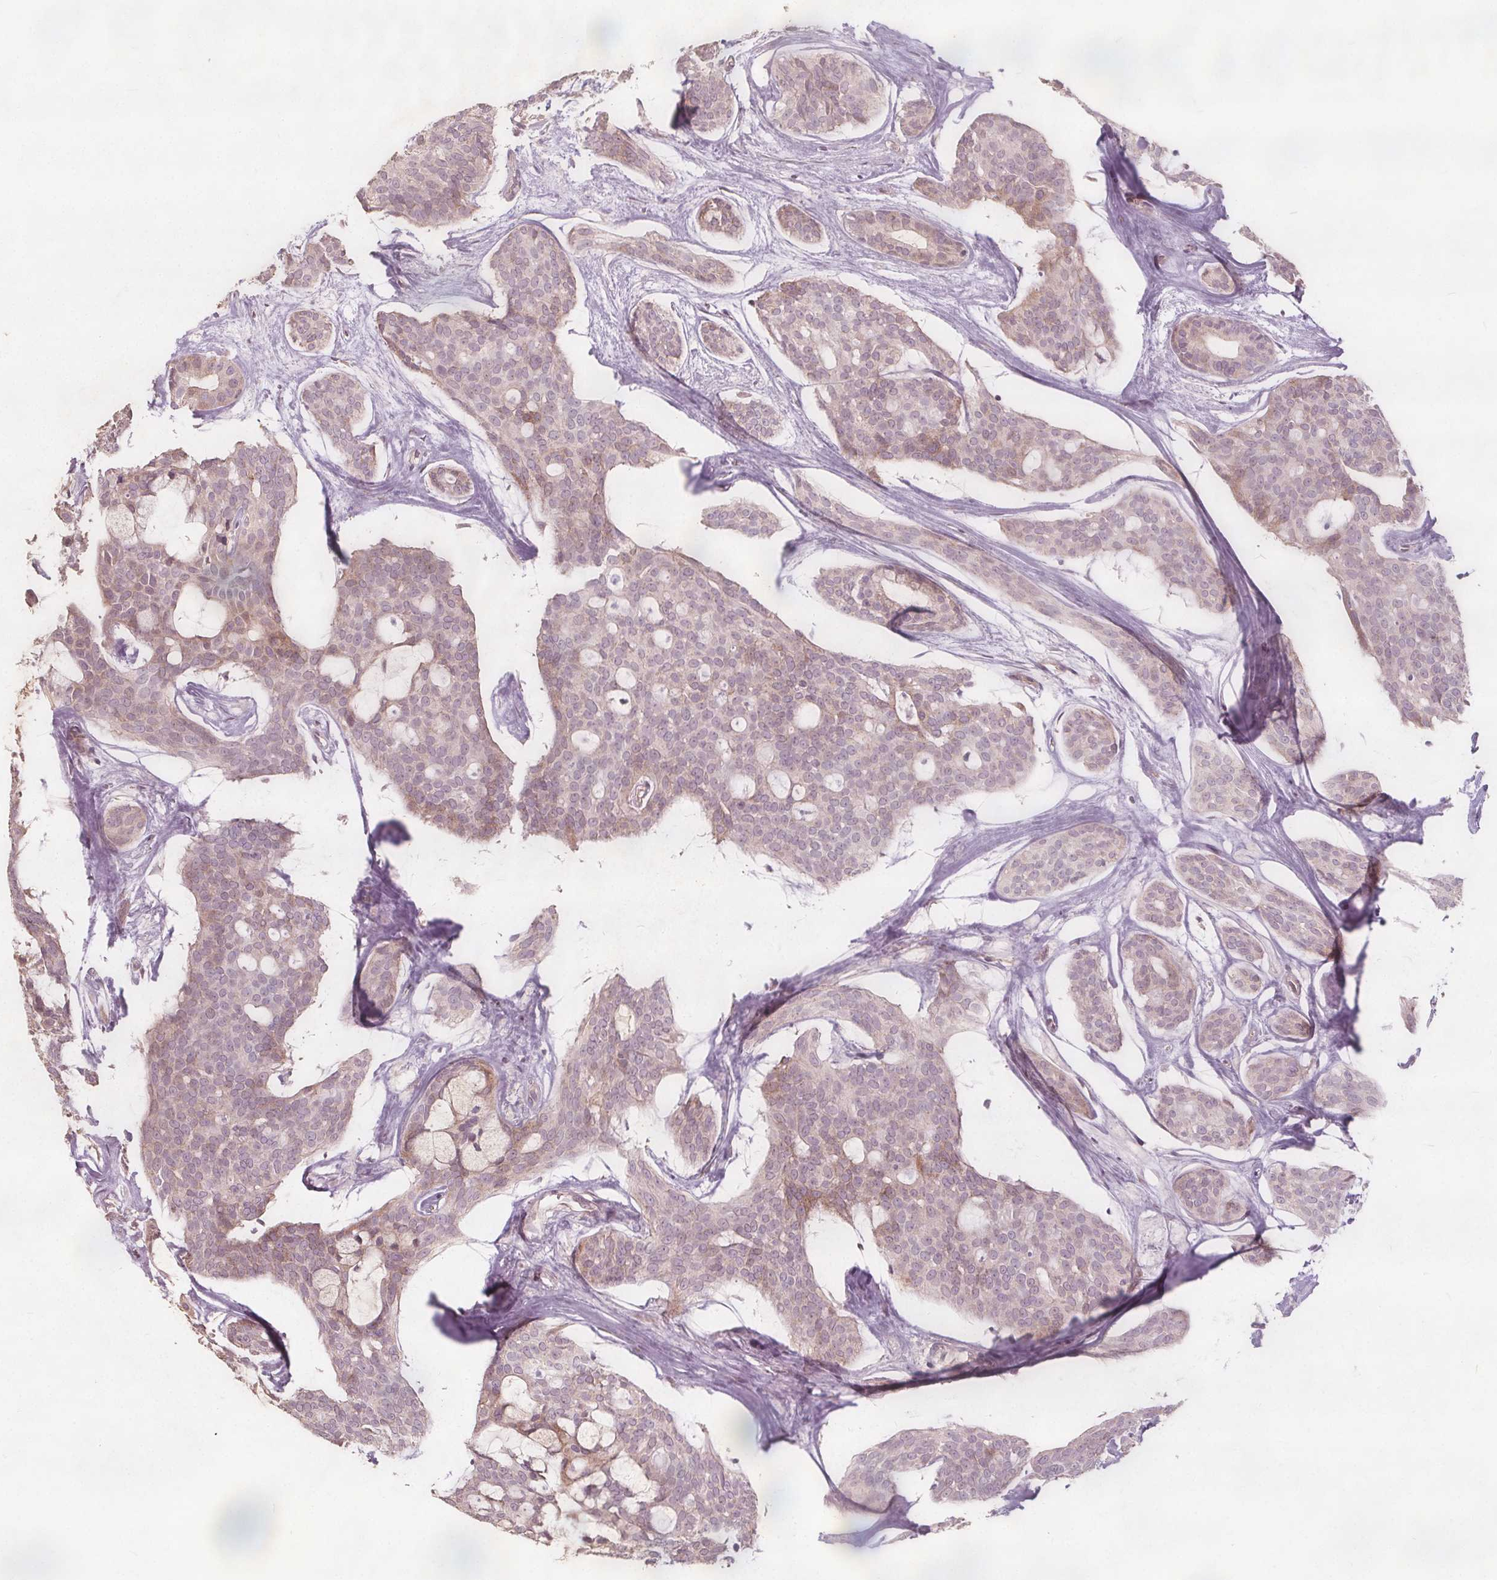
{"staining": {"intensity": "weak", "quantity": "<25%", "location": "cytoplasmic/membranous"}, "tissue": "head and neck cancer", "cell_type": "Tumor cells", "image_type": "cancer", "snomed": [{"axis": "morphology", "description": "Adenocarcinoma, NOS"}, {"axis": "topography", "description": "Head-Neck"}], "caption": "Immunohistochemistry photomicrograph of neoplastic tissue: human adenocarcinoma (head and neck) stained with DAB demonstrates no significant protein staining in tumor cells.", "gene": "PTPRT", "patient": {"sex": "male", "age": 66}}